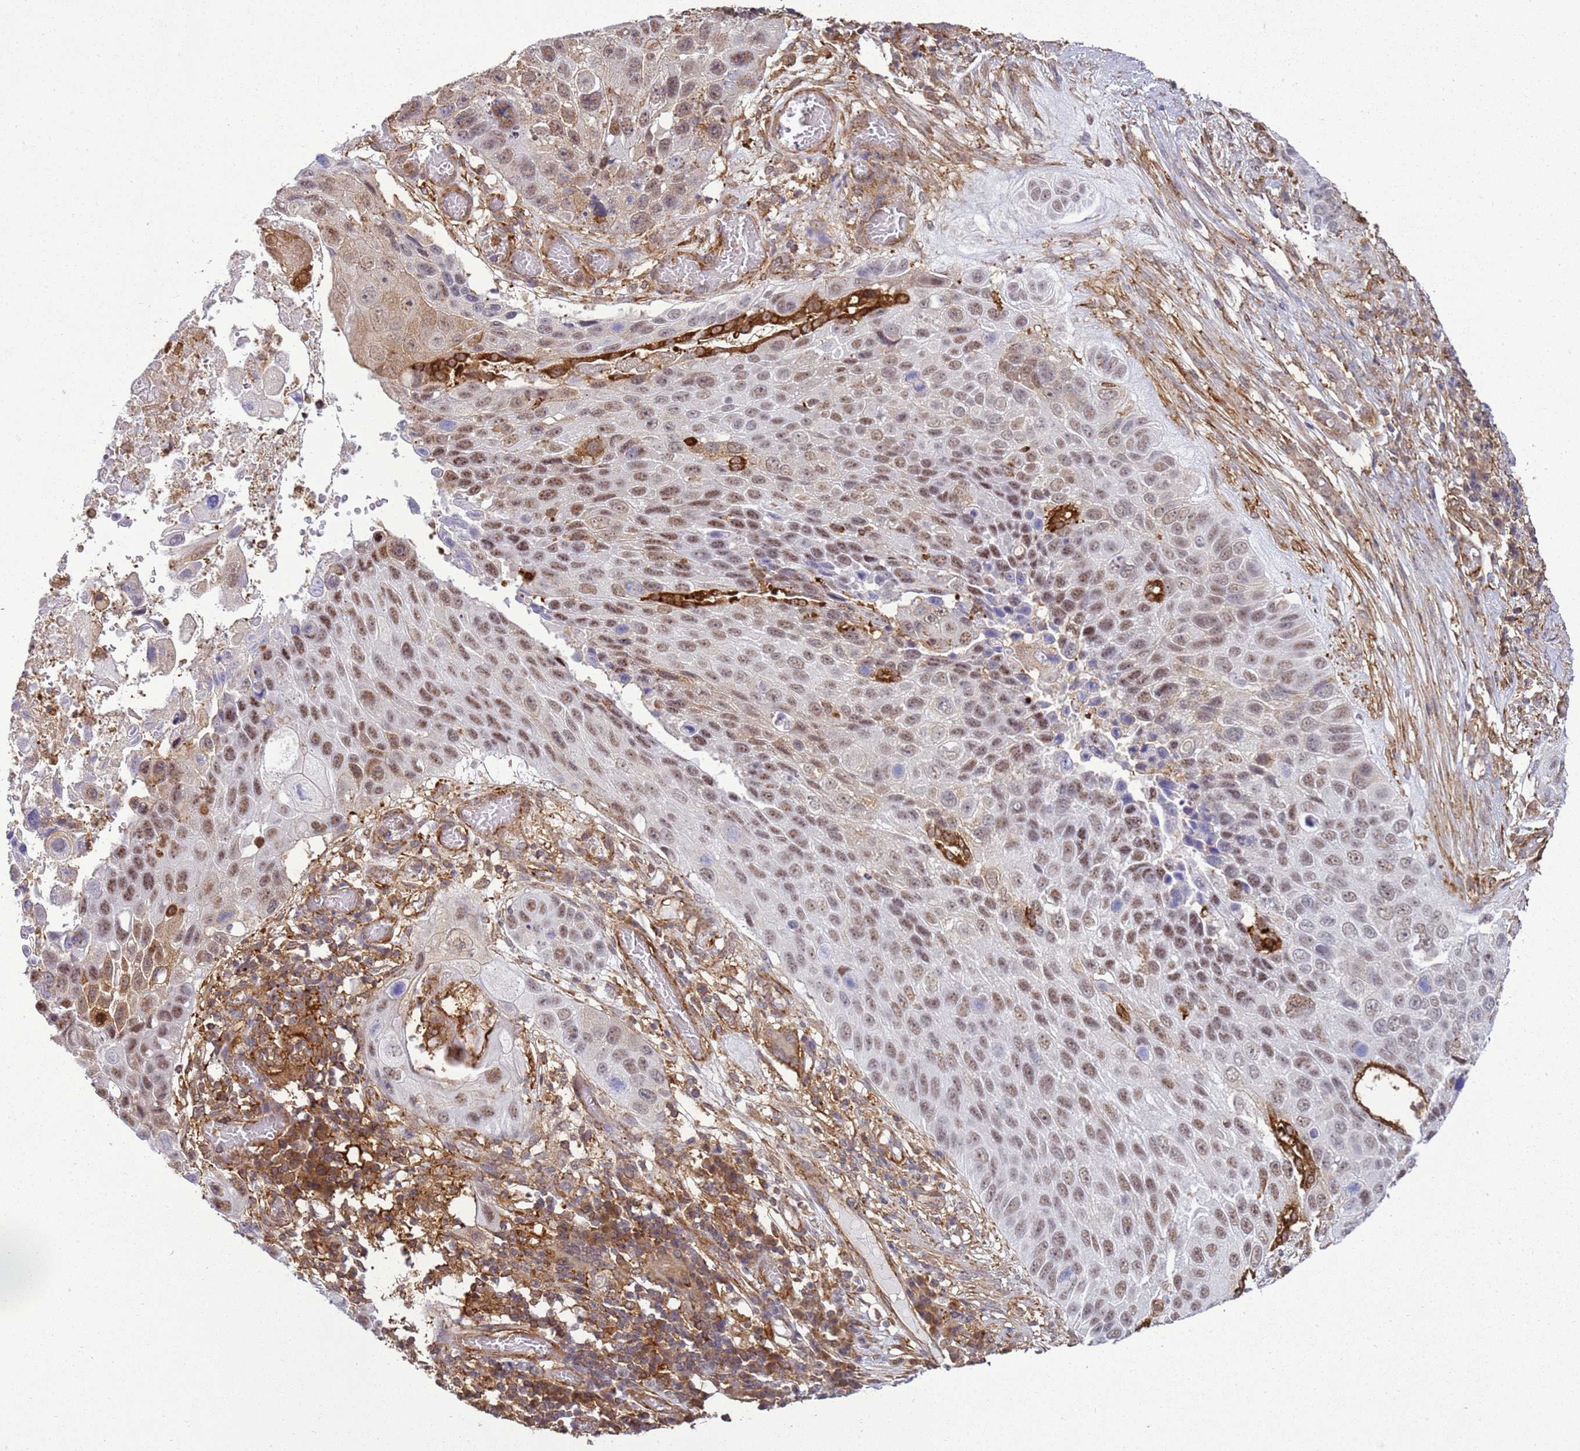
{"staining": {"intensity": "moderate", "quantity": ">75%", "location": "nuclear"}, "tissue": "lung cancer", "cell_type": "Tumor cells", "image_type": "cancer", "snomed": [{"axis": "morphology", "description": "Squamous cell carcinoma, NOS"}, {"axis": "topography", "description": "Lung"}], "caption": "This micrograph shows immunohistochemistry (IHC) staining of human lung squamous cell carcinoma, with medium moderate nuclear expression in approximately >75% of tumor cells.", "gene": "GABRE", "patient": {"sex": "male", "age": 61}}